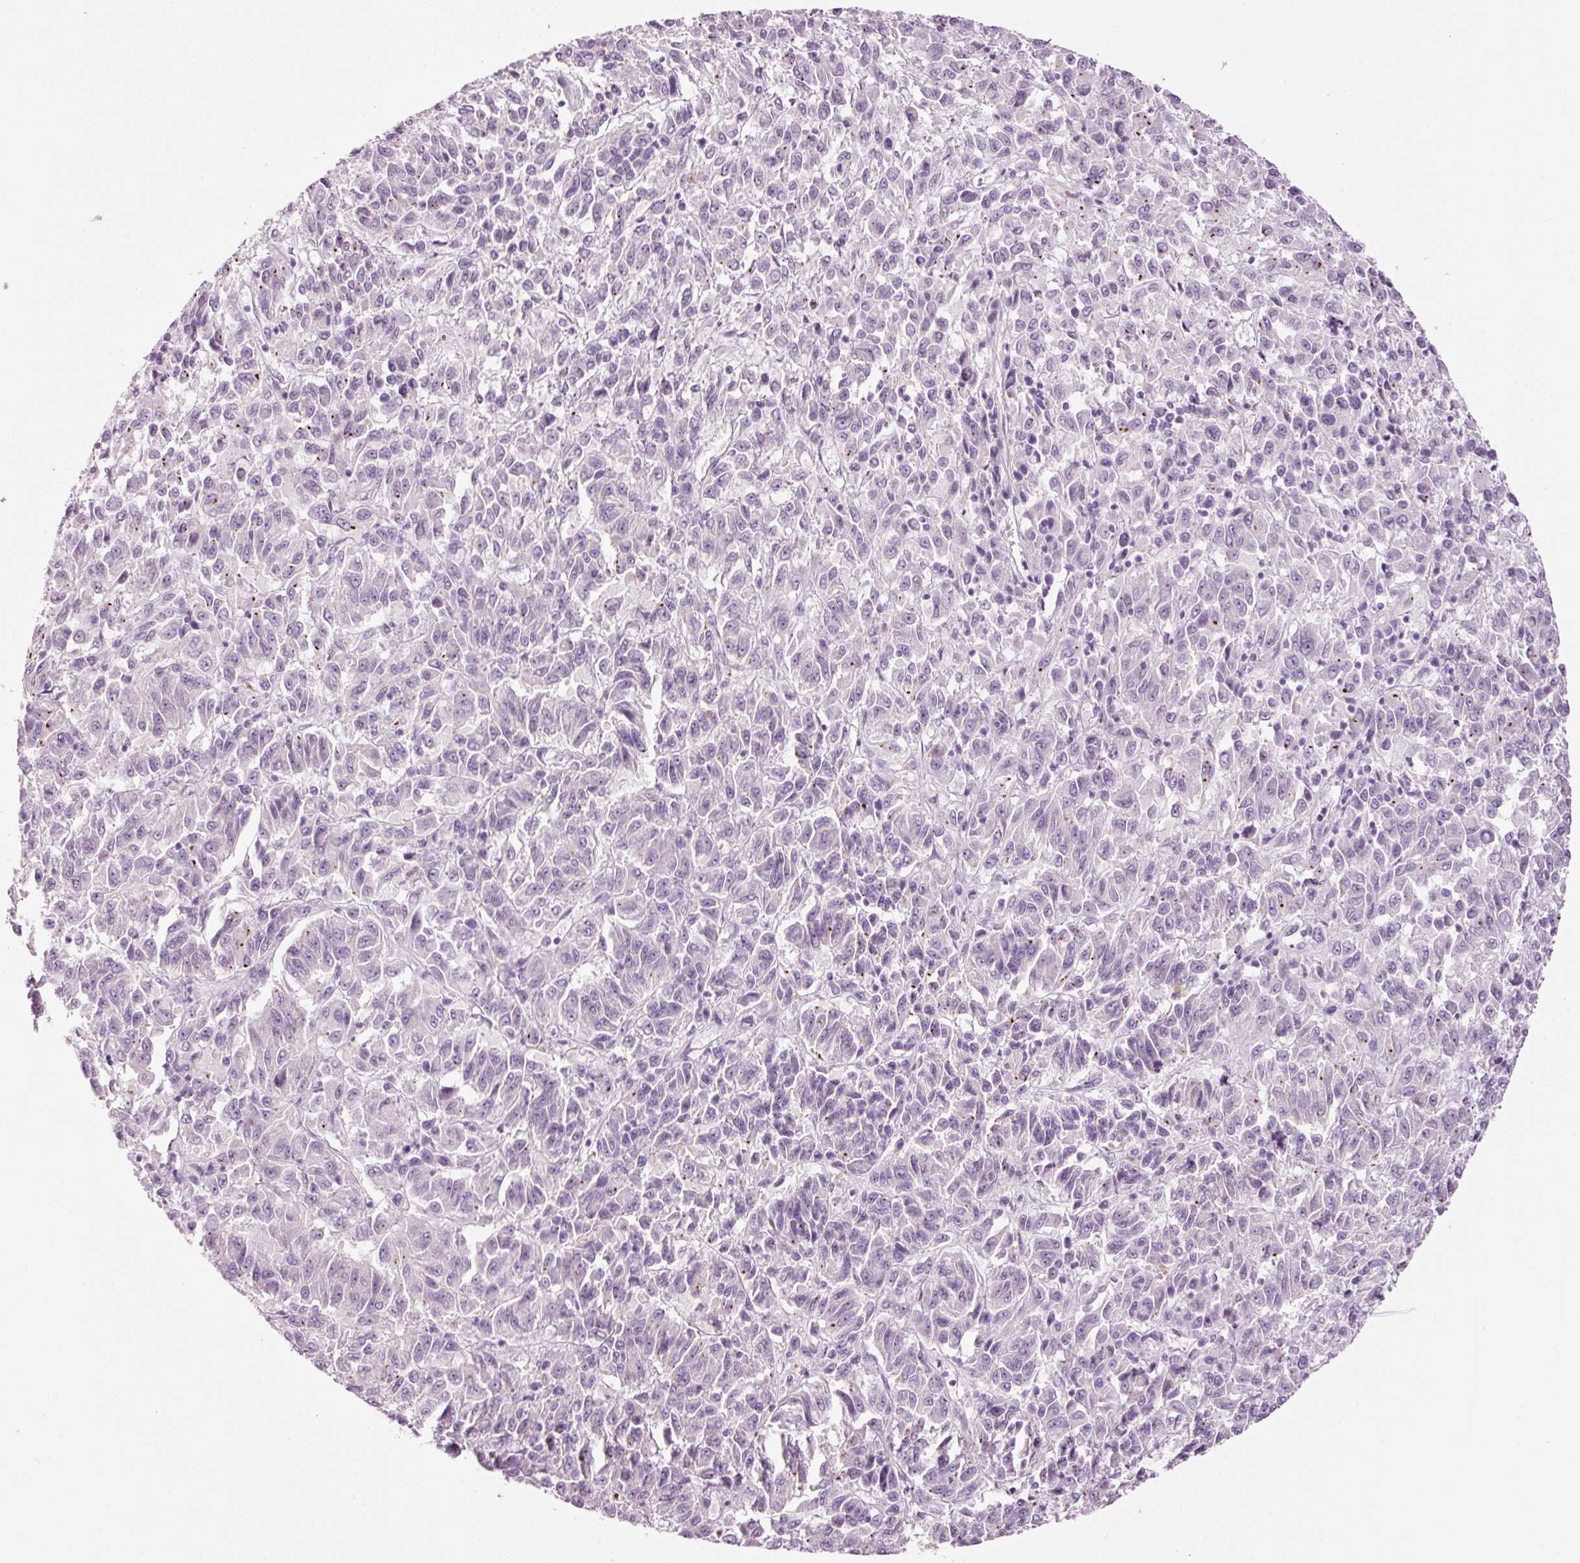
{"staining": {"intensity": "negative", "quantity": "none", "location": "none"}, "tissue": "melanoma", "cell_type": "Tumor cells", "image_type": "cancer", "snomed": [{"axis": "morphology", "description": "Malignant melanoma, Metastatic site"}, {"axis": "topography", "description": "Lung"}], "caption": "This is a micrograph of immunohistochemistry staining of malignant melanoma (metastatic site), which shows no staining in tumor cells.", "gene": "ANKRD20A1", "patient": {"sex": "male", "age": 64}}